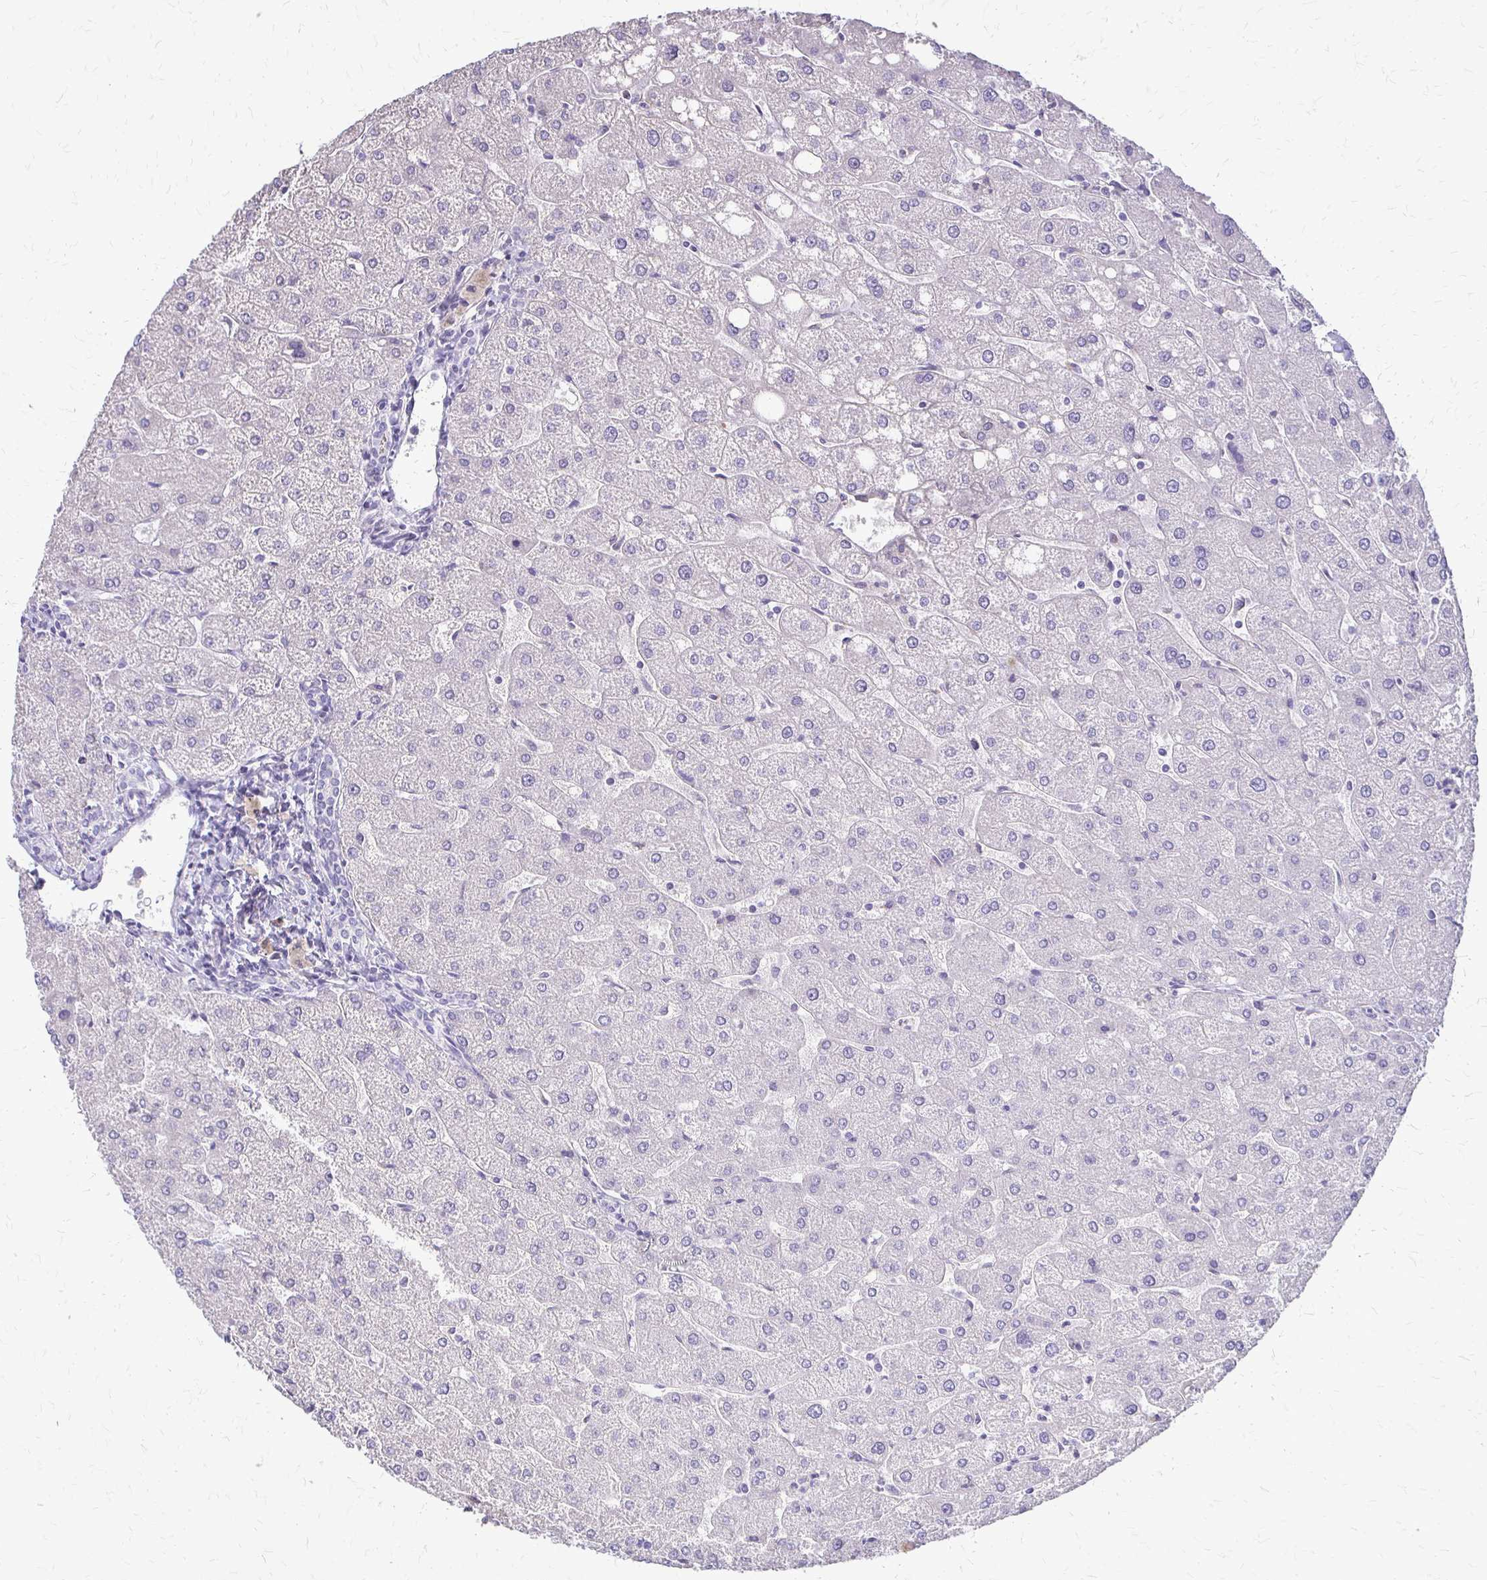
{"staining": {"intensity": "negative", "quantity": "none", "location": "none"}, "tissue": "liver", "cell_type": "Cholangiocytes", "image_type": "normal", "snomed": [{"axis": "morphology", "description": "Normal tissue, NOS"}, {"axis": "topography", "description": "Liver"}], "caption": "Benign liver was stained to show a protein in brown. There is no significant positivity in cholangiocytes. Nuclei are stained in blue.", "gene": "ALPG", "patient": {"sex": "male", "age": 67}}